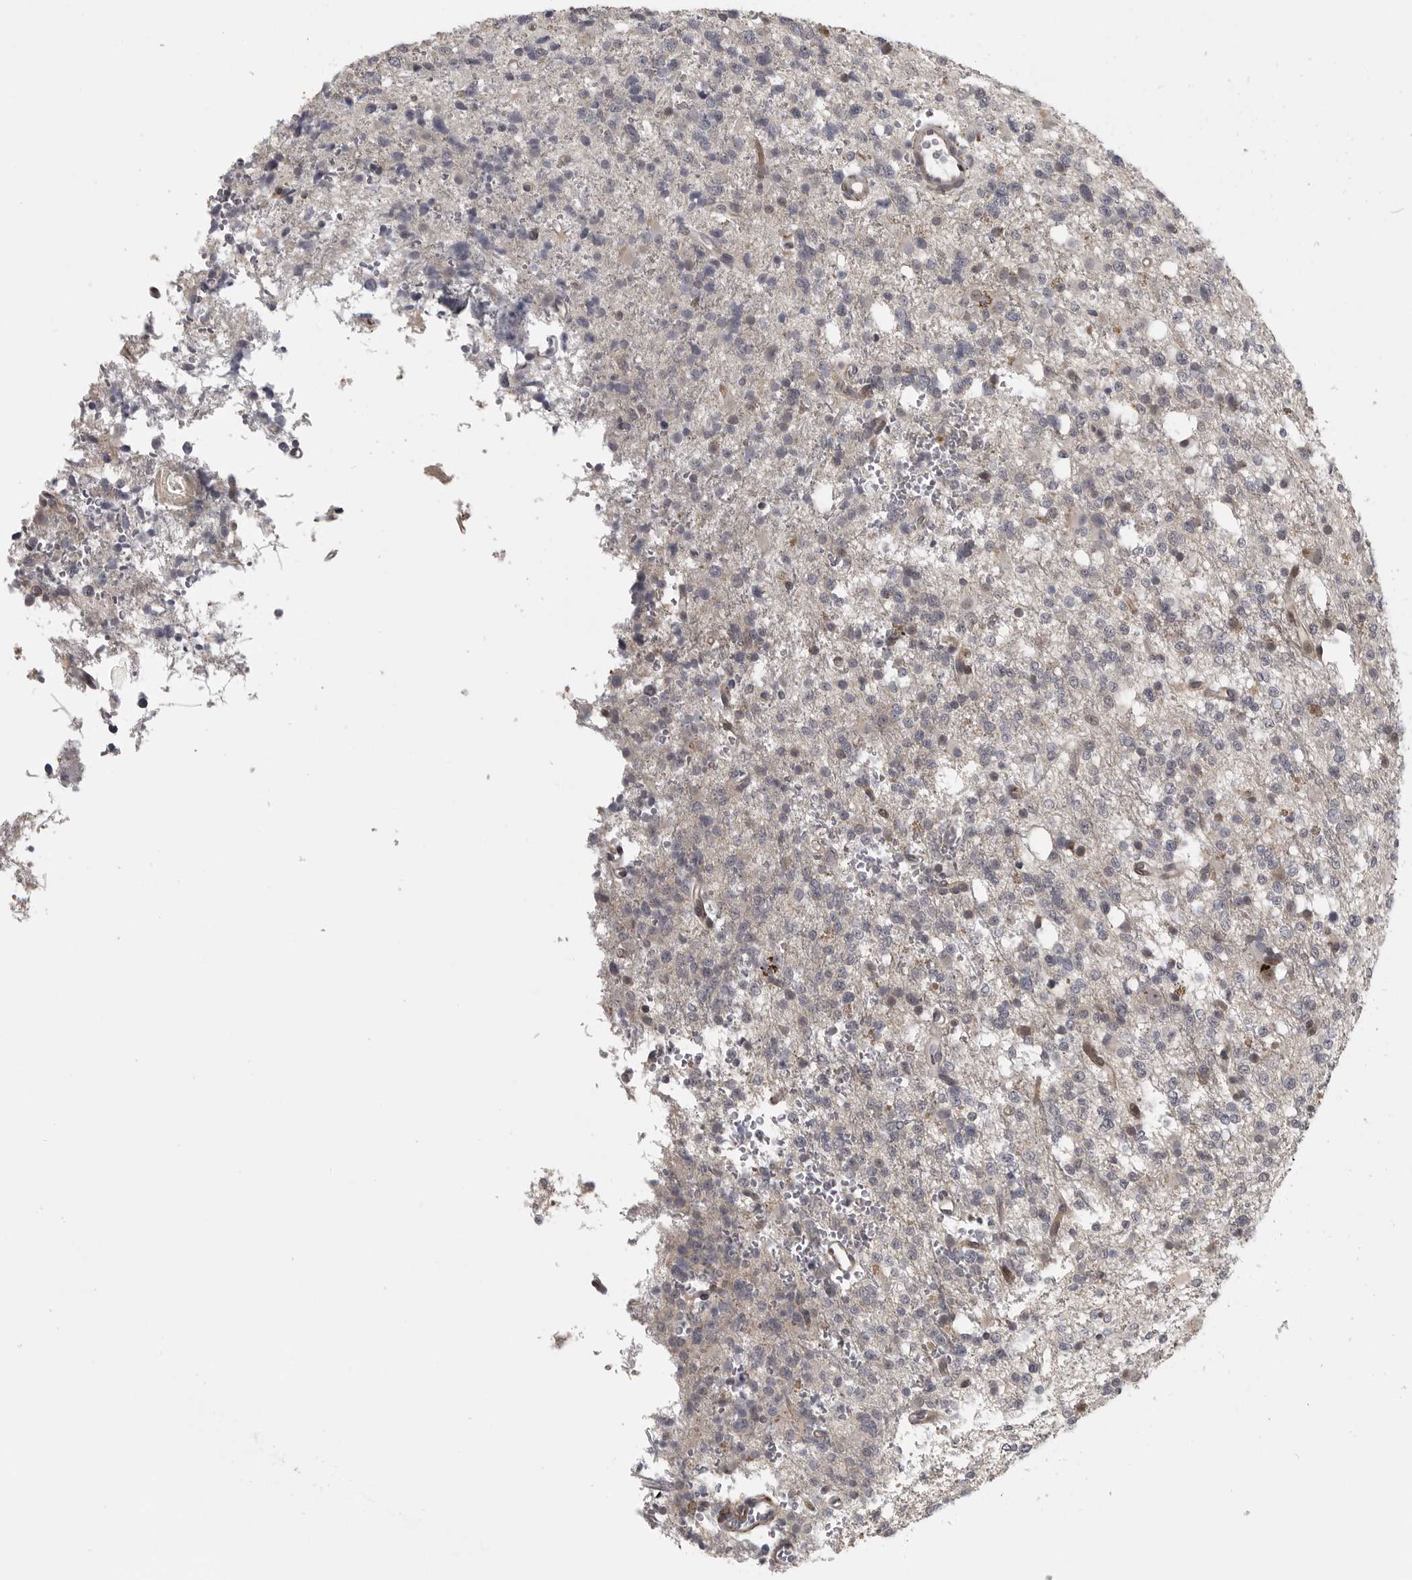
{"staining": {"intensity": "negative", "quantity": "none", "location": "none"}, "tissue": "glioma", "cell_type": "Tumor cells", "image_type": "cancer", "snomed": [{"axis": "morphology", "description": "Glioma, malignant, High grade"}, {"axis": "topography", "description": "Brain"}], "caption": "Malignant glioma (high-grade) was stained to show a protein in brown. There is no significant positivity in tumor cells. (DAB (3,3'-diaminobenzidine) IHC with hematoxylin counter stain).", "gene": "UROD", "patient": {"sex": "female", "age": 62}}